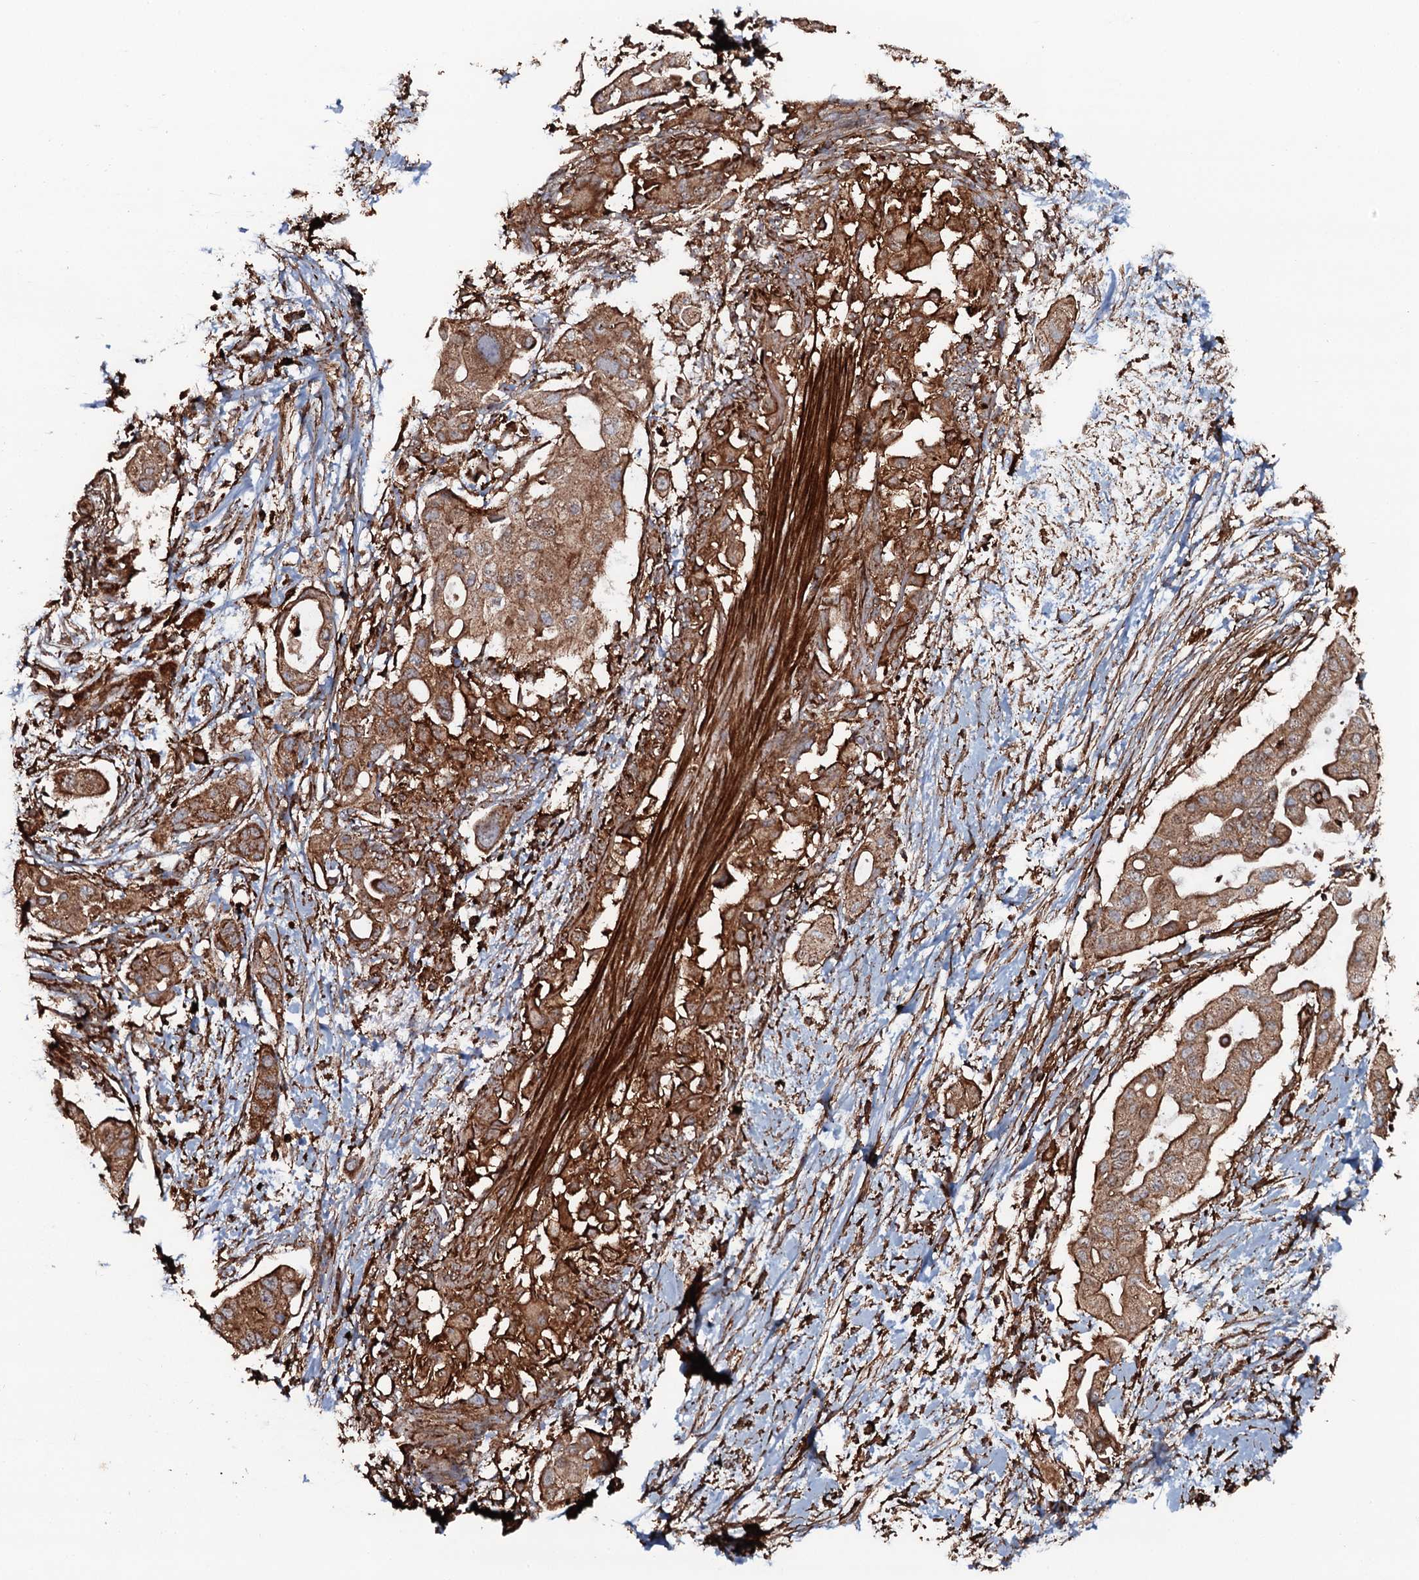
{"staining": {"intensity": "moderate", "quantity": ">75%", "location": "cytoplasmic/membranous"}, "tissue": "pancreatic cancer", "cell_type": "Tumor cells", "image_type": "cancer", "snomed": [{"axis": "morphology", "description": "Adenocarcinoma, NOS"}, {"axis": "topography", "description": "Pancreas"}], "caption": "Pancreatic cancer (adenocarcinoma) stained with IHC exhibits moderate cytoplasmic/membranous expression in approximately >75% of tumor cells.", "gene": "VWA8", "patient": {"sex": "male", "age": 68}}